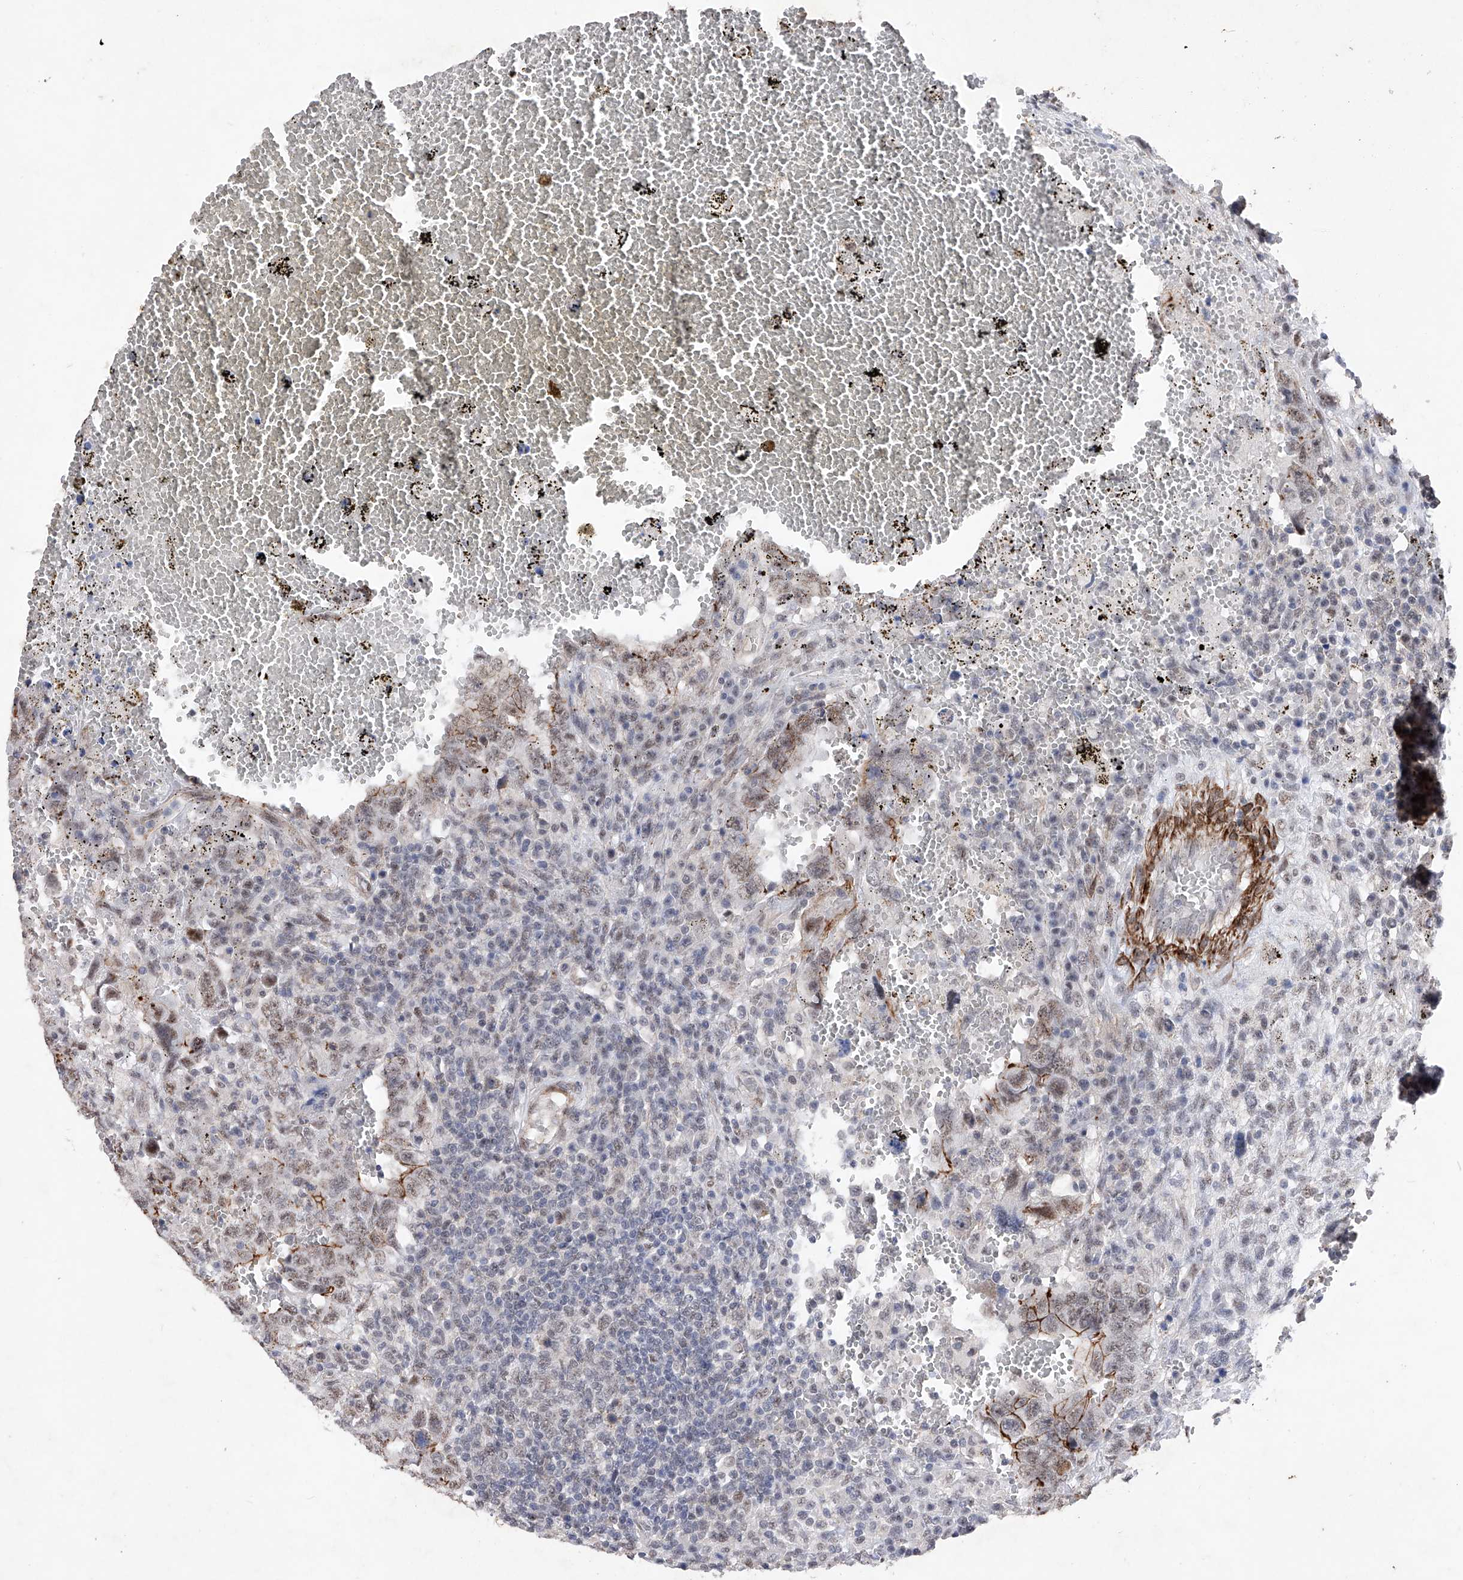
{"staining": {"intensity": "moderate", "quantity": "<25%", "location": "cytoplasmic/membranous"}, "tissue": "testis cancer", "cell_type": "Tumor cells", "image_type": "cancer", "snomed": [{"axis": "morphology", "description": "Carcinoma, Embryonal, NOS"}, {"axis": "topography", "description": "Testis"}], "caption": "Protein expression analysis of embryonal carcinoma (testis) reveals moderate cytoplasmic/membranous staining in approximately <25% of tumor cells. (IHC, brightfield microscopy, high magnification).", "gene": "NFATC4", "patient": {"sex": "male", "age": 26}}